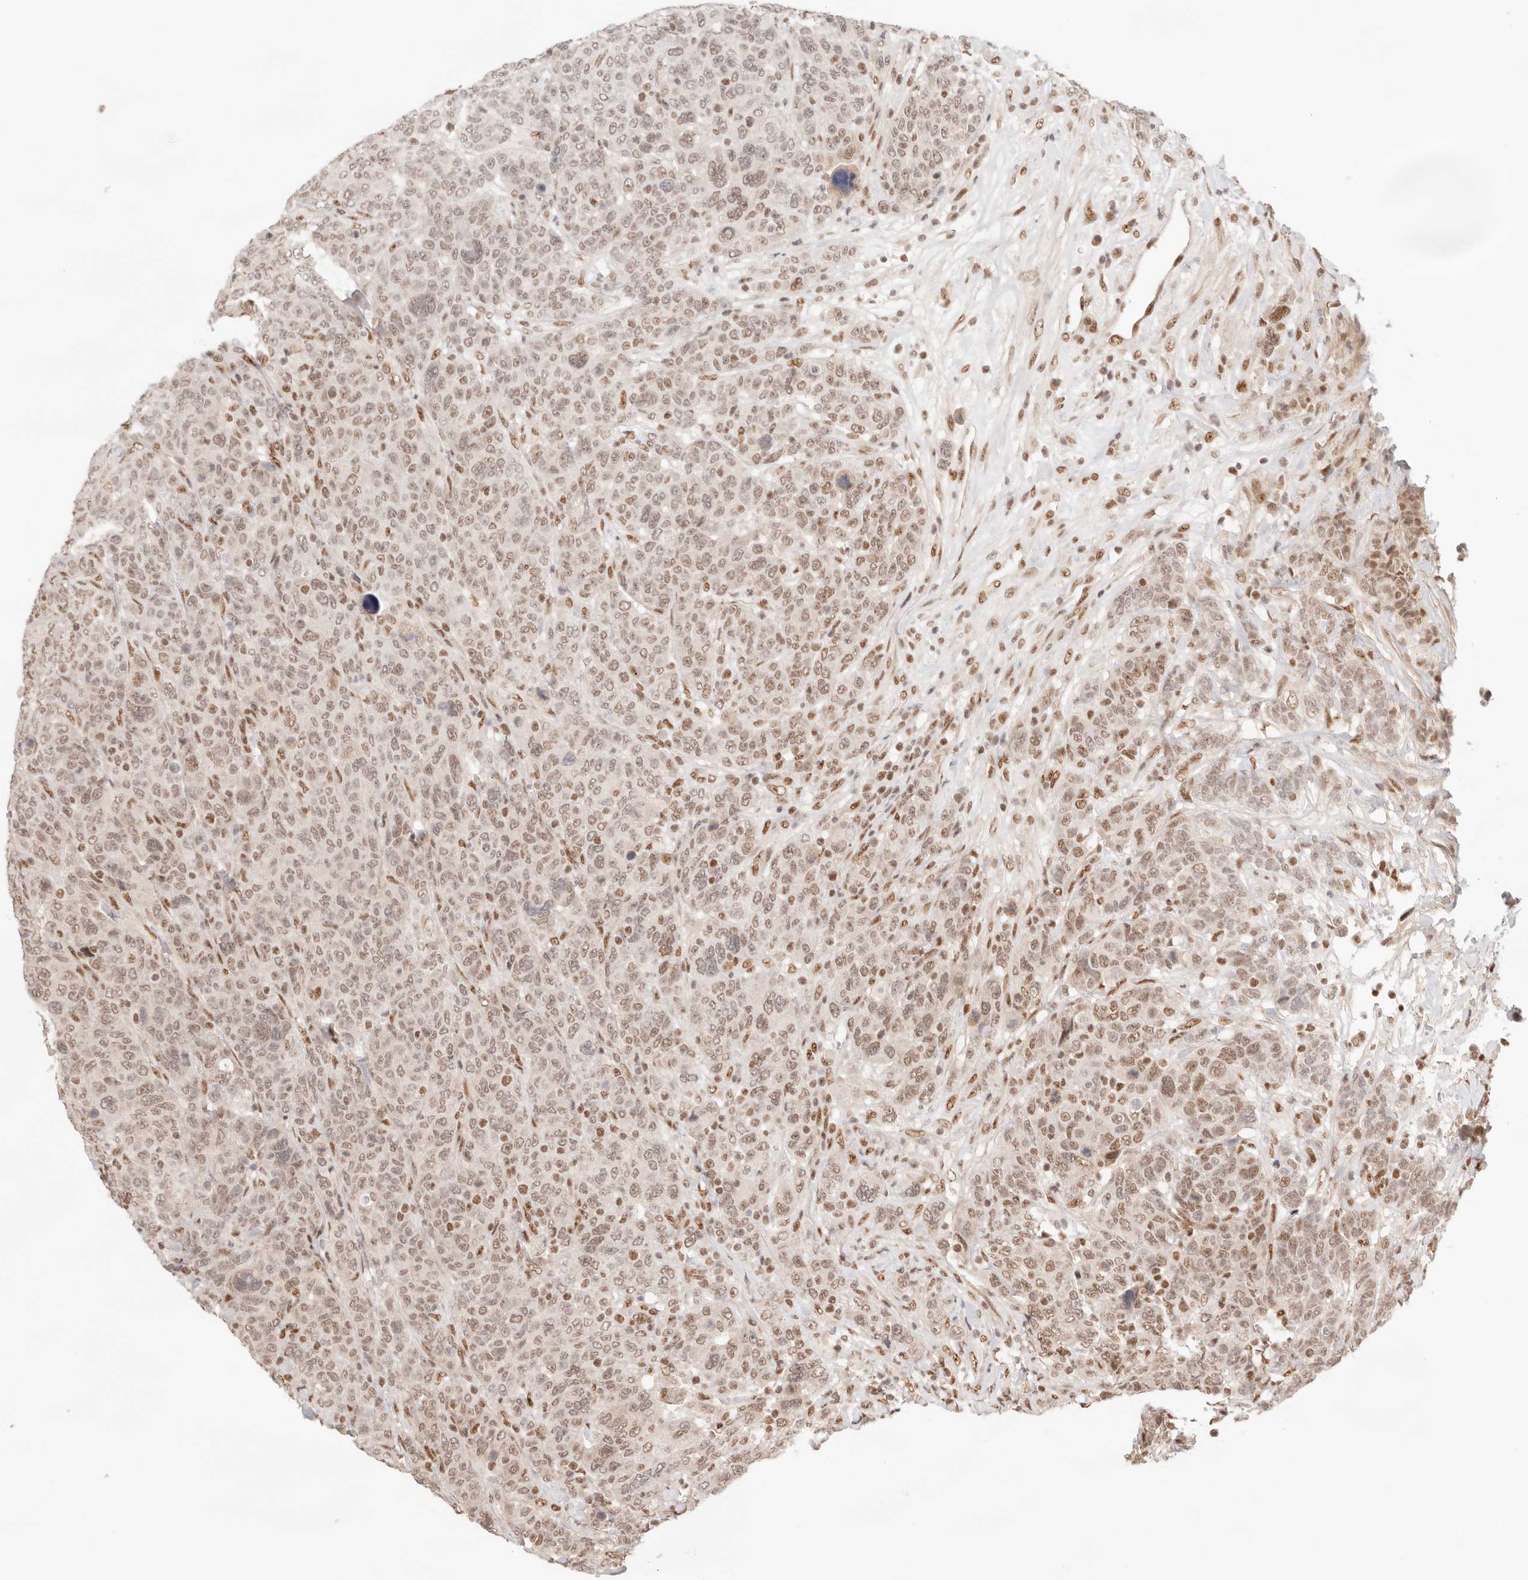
{"staining": {"intensity": "moderate", "quantity": ">75%", "location": "nuclear"}, "tissue": "breast cancer", "cell_type": "Tumor cells", "image_type": "cancer", "snomed": [{"axis": "morphology", "description": "Duct carcinoma"}, {"axis": "topography", "description": "Breast"}], "caption": "Protein analysis of breast cancer (invasive ductal carcinoma) tissue demonstrates moderate nuclear positivity in about >75% of tumor cells.", "gene": "GTF2E2", "patient": {"sex": "female", "age": 37}}